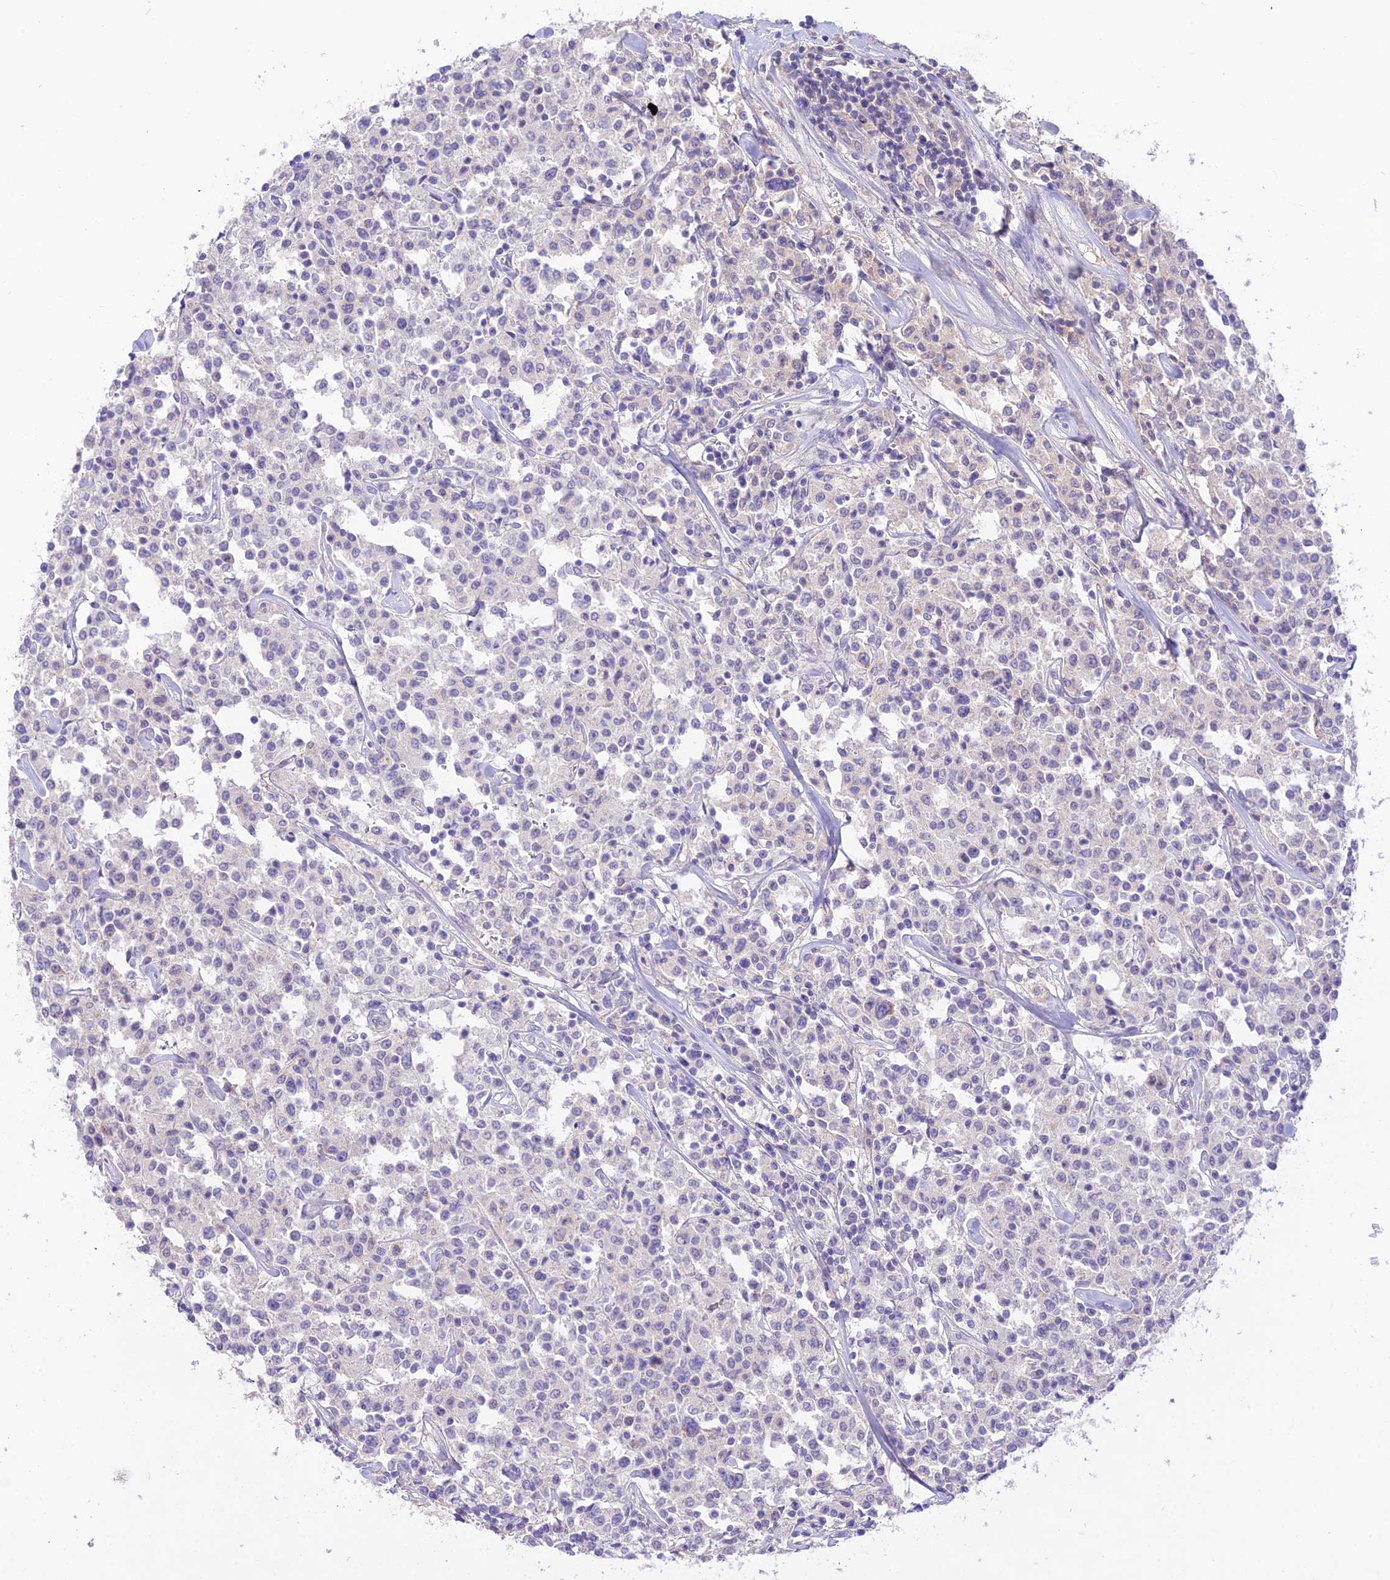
{"staining": {"intensity": "negative", "quantity": "none", "location": "none"}, "tissue": "lymphoma", "cell_type": "Tumor cells", "image_type": "cancer", "snomed": [{"axis": "morphology", "description": "Malignant lymphoma, non-Hodgkin's type, Low grade"}, {"axis": "topography", "description": "Small intestine"}], "caption": "Tumor cells are negative for brown protein staining in lymphoma.", "gene": "NLRP9", "patient": {"sex": "female", "age": 59}}